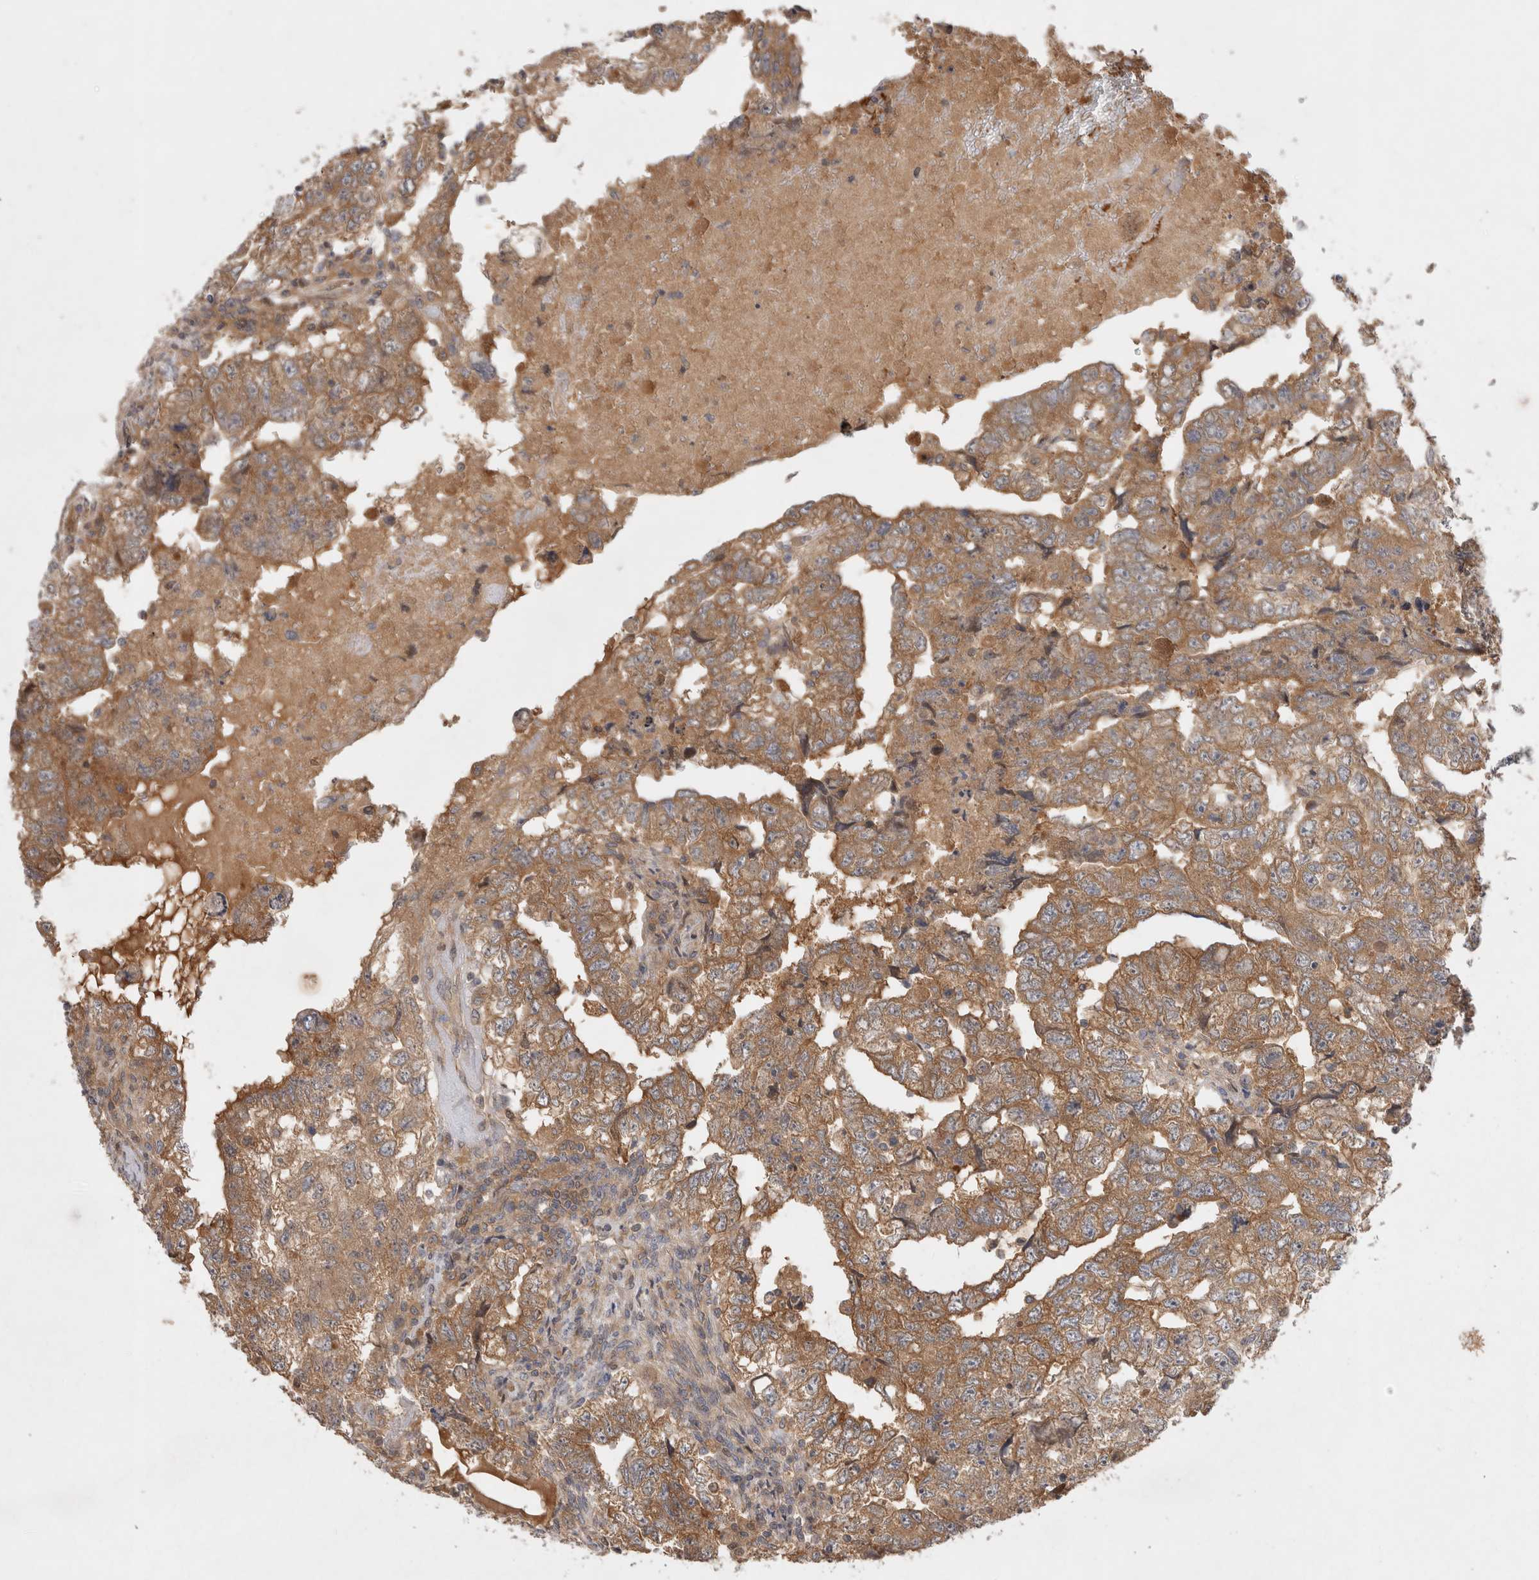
{"staining": {"intensity": "moderate", "quantity": ">75%", "location": "cytoplasmic/membranous"}, "tissue": "testis cancer", "cell_type": "Tumor cells", "image_type": "cancer", "snomed": [{"axis": "morphology", "description": "Carcinoma, Embryonal, NOS"}, {"axis": "topography", "description": "Testis"}], "caption": "This is a photomicrograph of immunohistochemistry (IHC) staining of testis cancer (embryonal carcinoma), which shows moderate positivity in the cytoplasmic/membranous of tumor cells.", "gene": "HTT", "patient": {"sex": "male", "age": 36}}